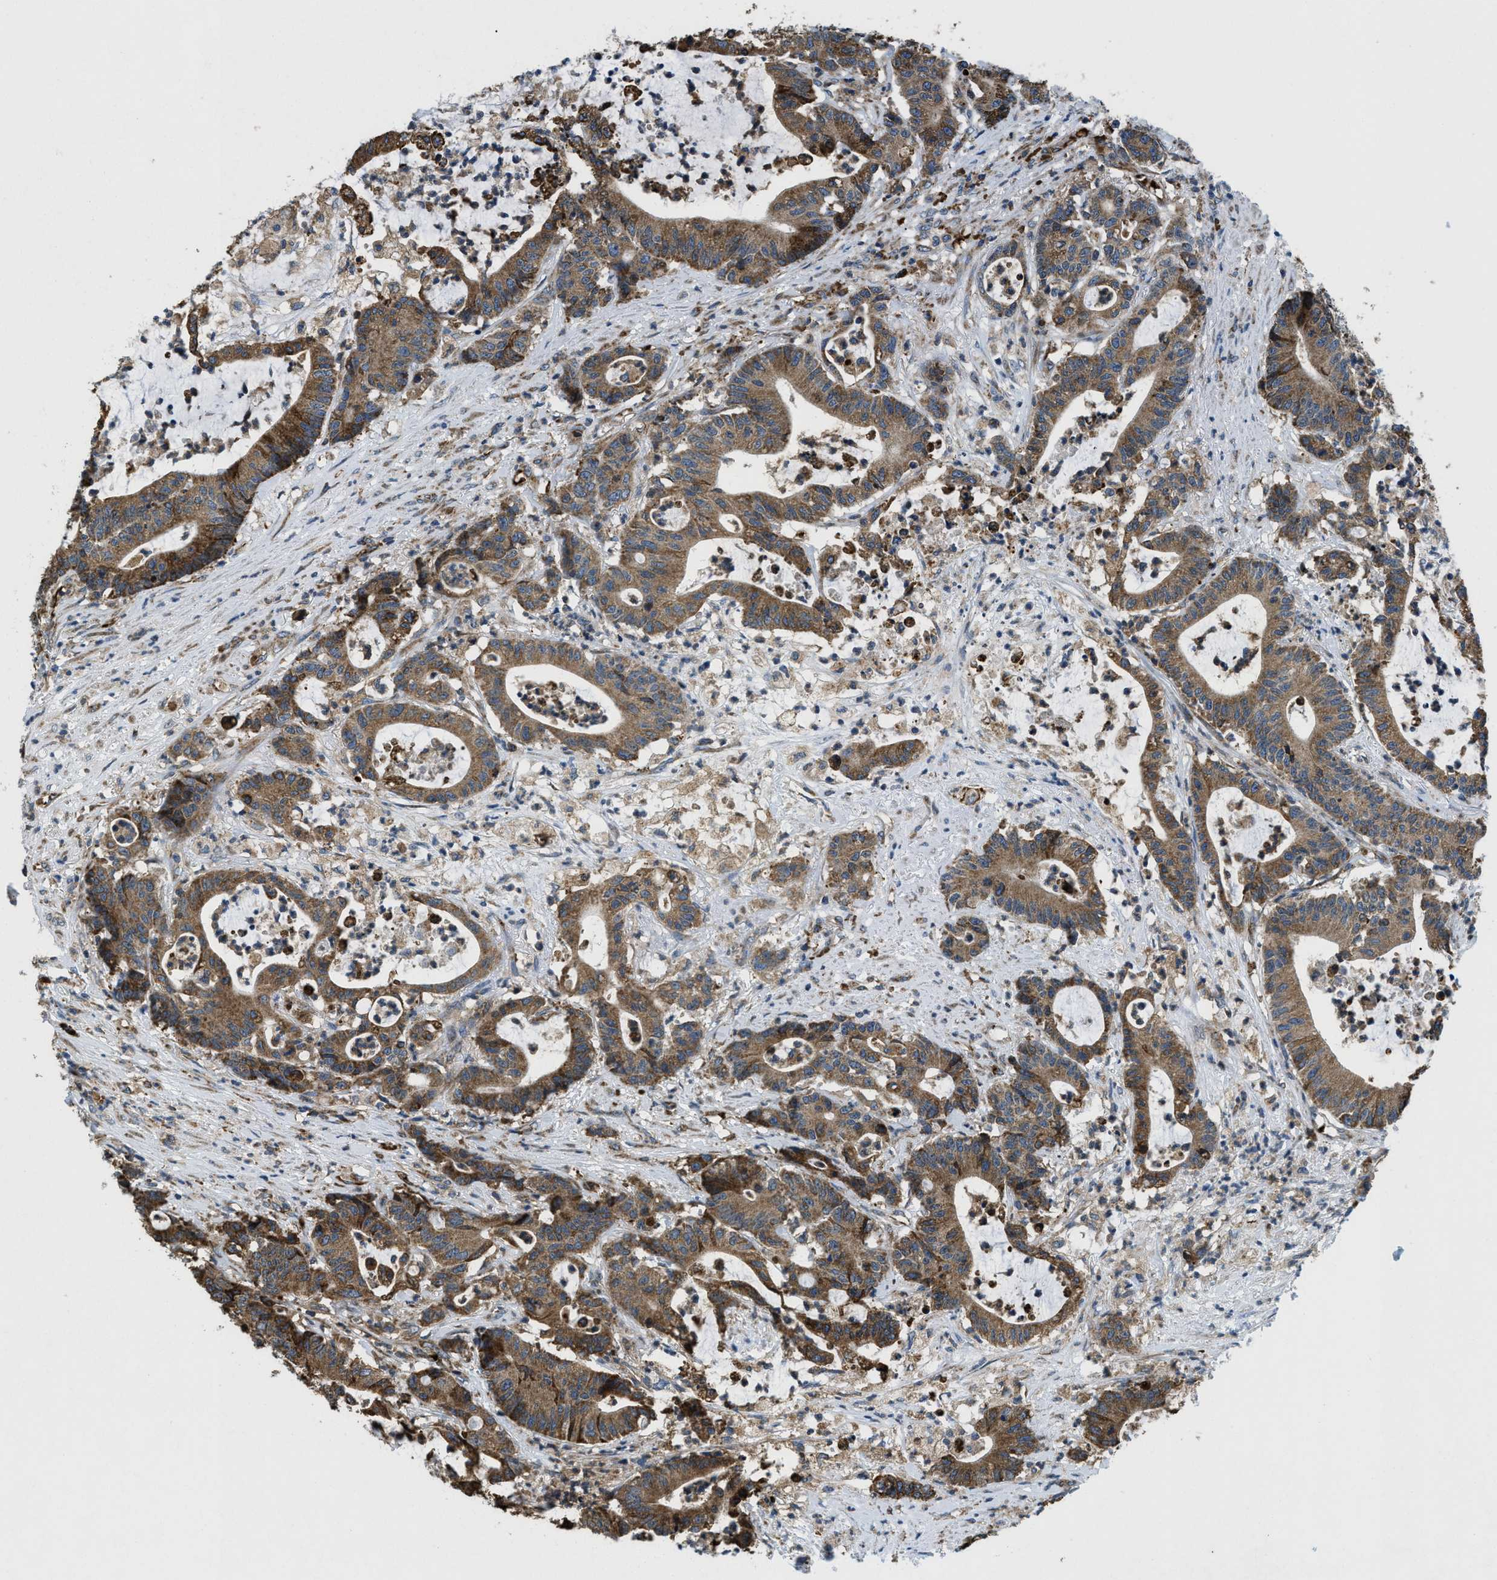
{"staining": {"intensity": "moderate", "quantity": ">75%", "location": "cytoplasmic/membranous"}, "tissue": "colorectal cancer", "cell_type": "Tumor cells", "image_type": "cancer", "snomed": [{"axis": "morphology", "description": "Adenocarcinoma, NOS"}, {"axis": "topography", "description": "Colon"}], "caption": "Colorectal adenocarcinoma stained with DAB (3,3'-diaminobenzidine) immunohistochemistry (IHC) reveals medium levels of moderate cytoplasmic/membranous staining in about >75% of tumor cells. (brown staining indicates protein expression, while blue staining denotes nuclei).", "gene": "CSPG4", "patient": {"sex": "female", "age": 84}}